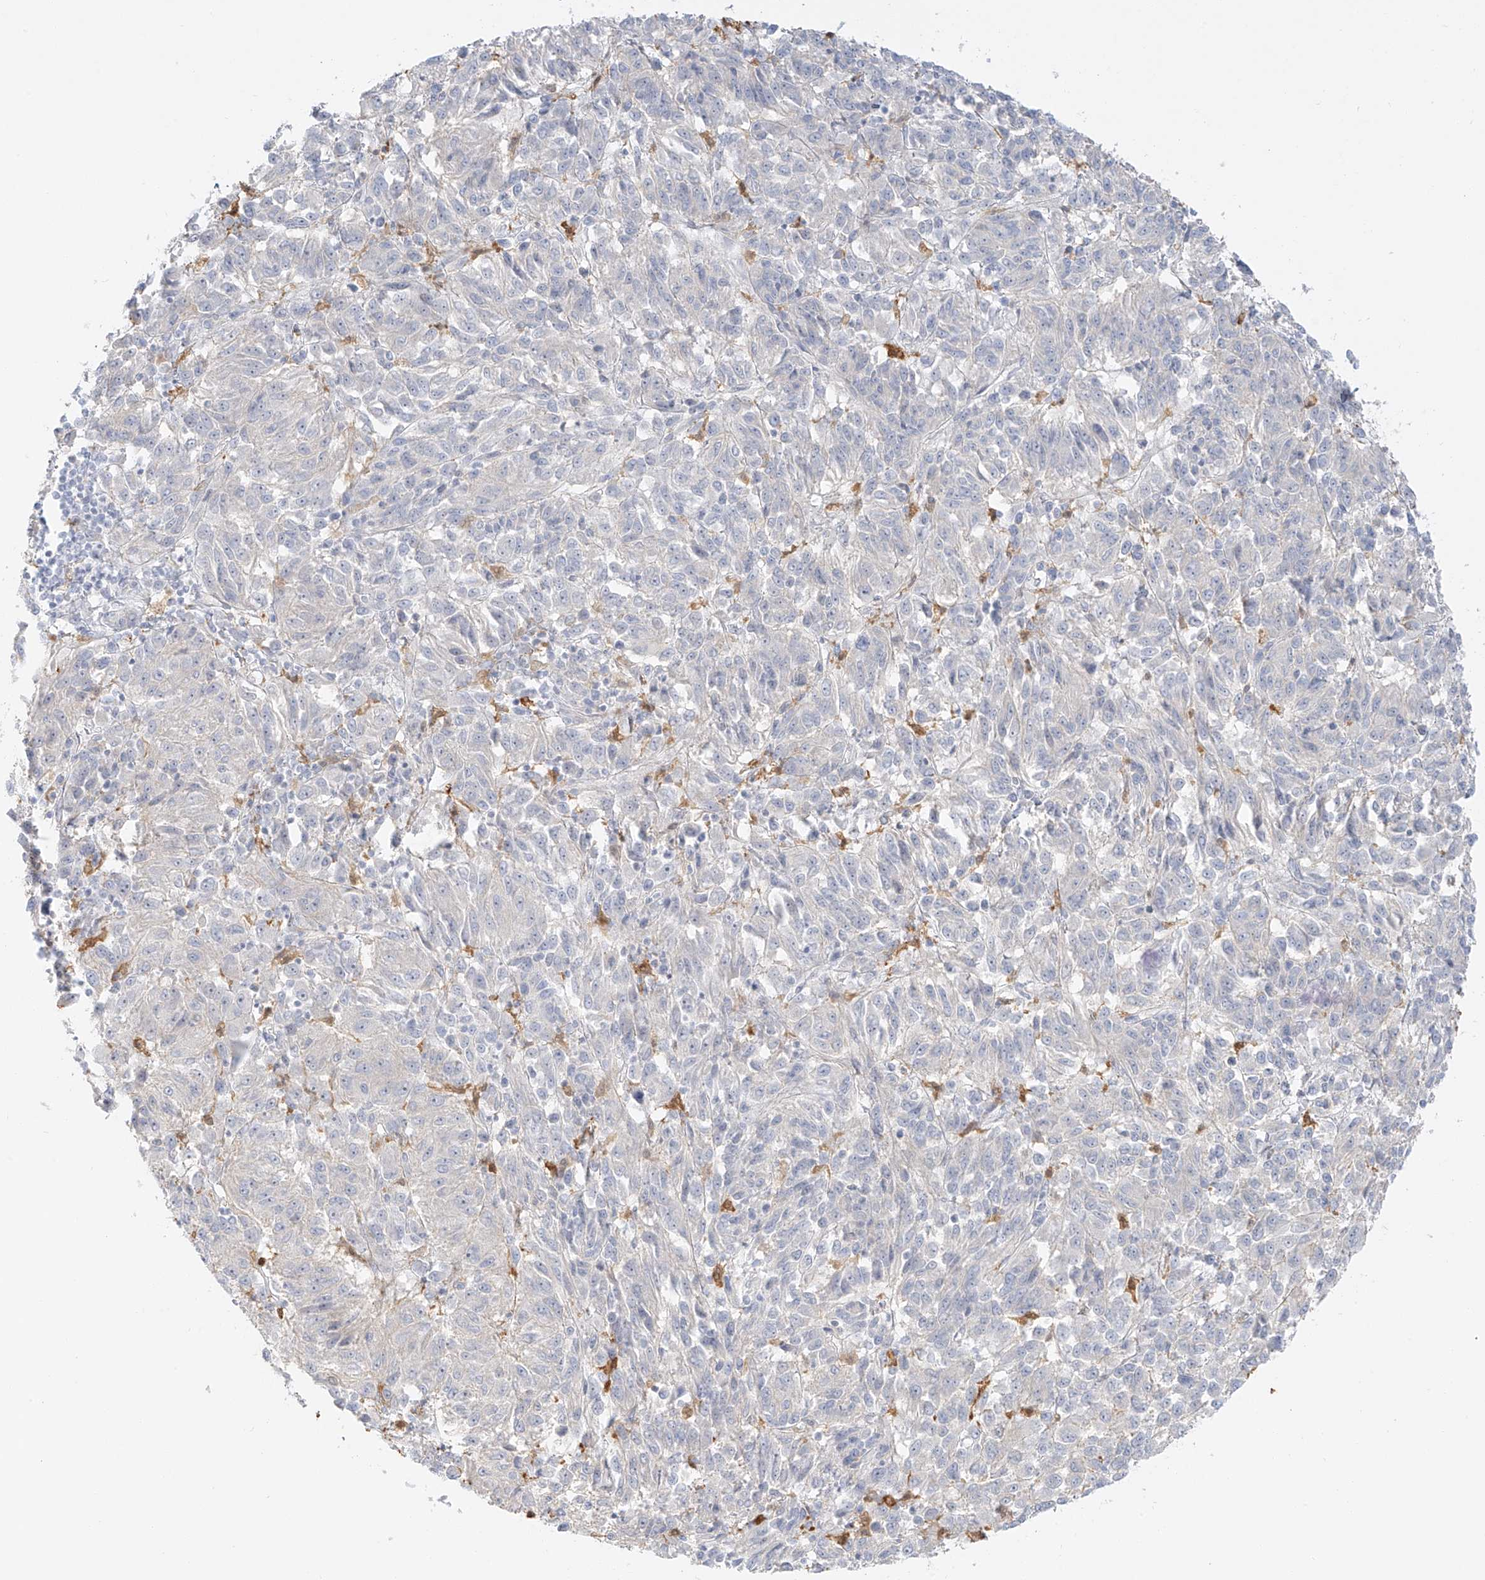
{"staining": {"intensity": "negative", "quantity": "none", "location": "none"}, "tissue": "melanoma", "cell_type": "Tumor cells", "image_type": "cancer", "snomed": [{"axis": "morphology", "description": "Malignant melanoma, Metastatic site"}, {"axis": "topography", "description": "Lung"}], "caption": "This is an immunohistochemistry histopathology image of melanoma. There is no expression in tumor cells.", "gene": "UPK1B", "patient": {"sex": "male", "age": 64}}